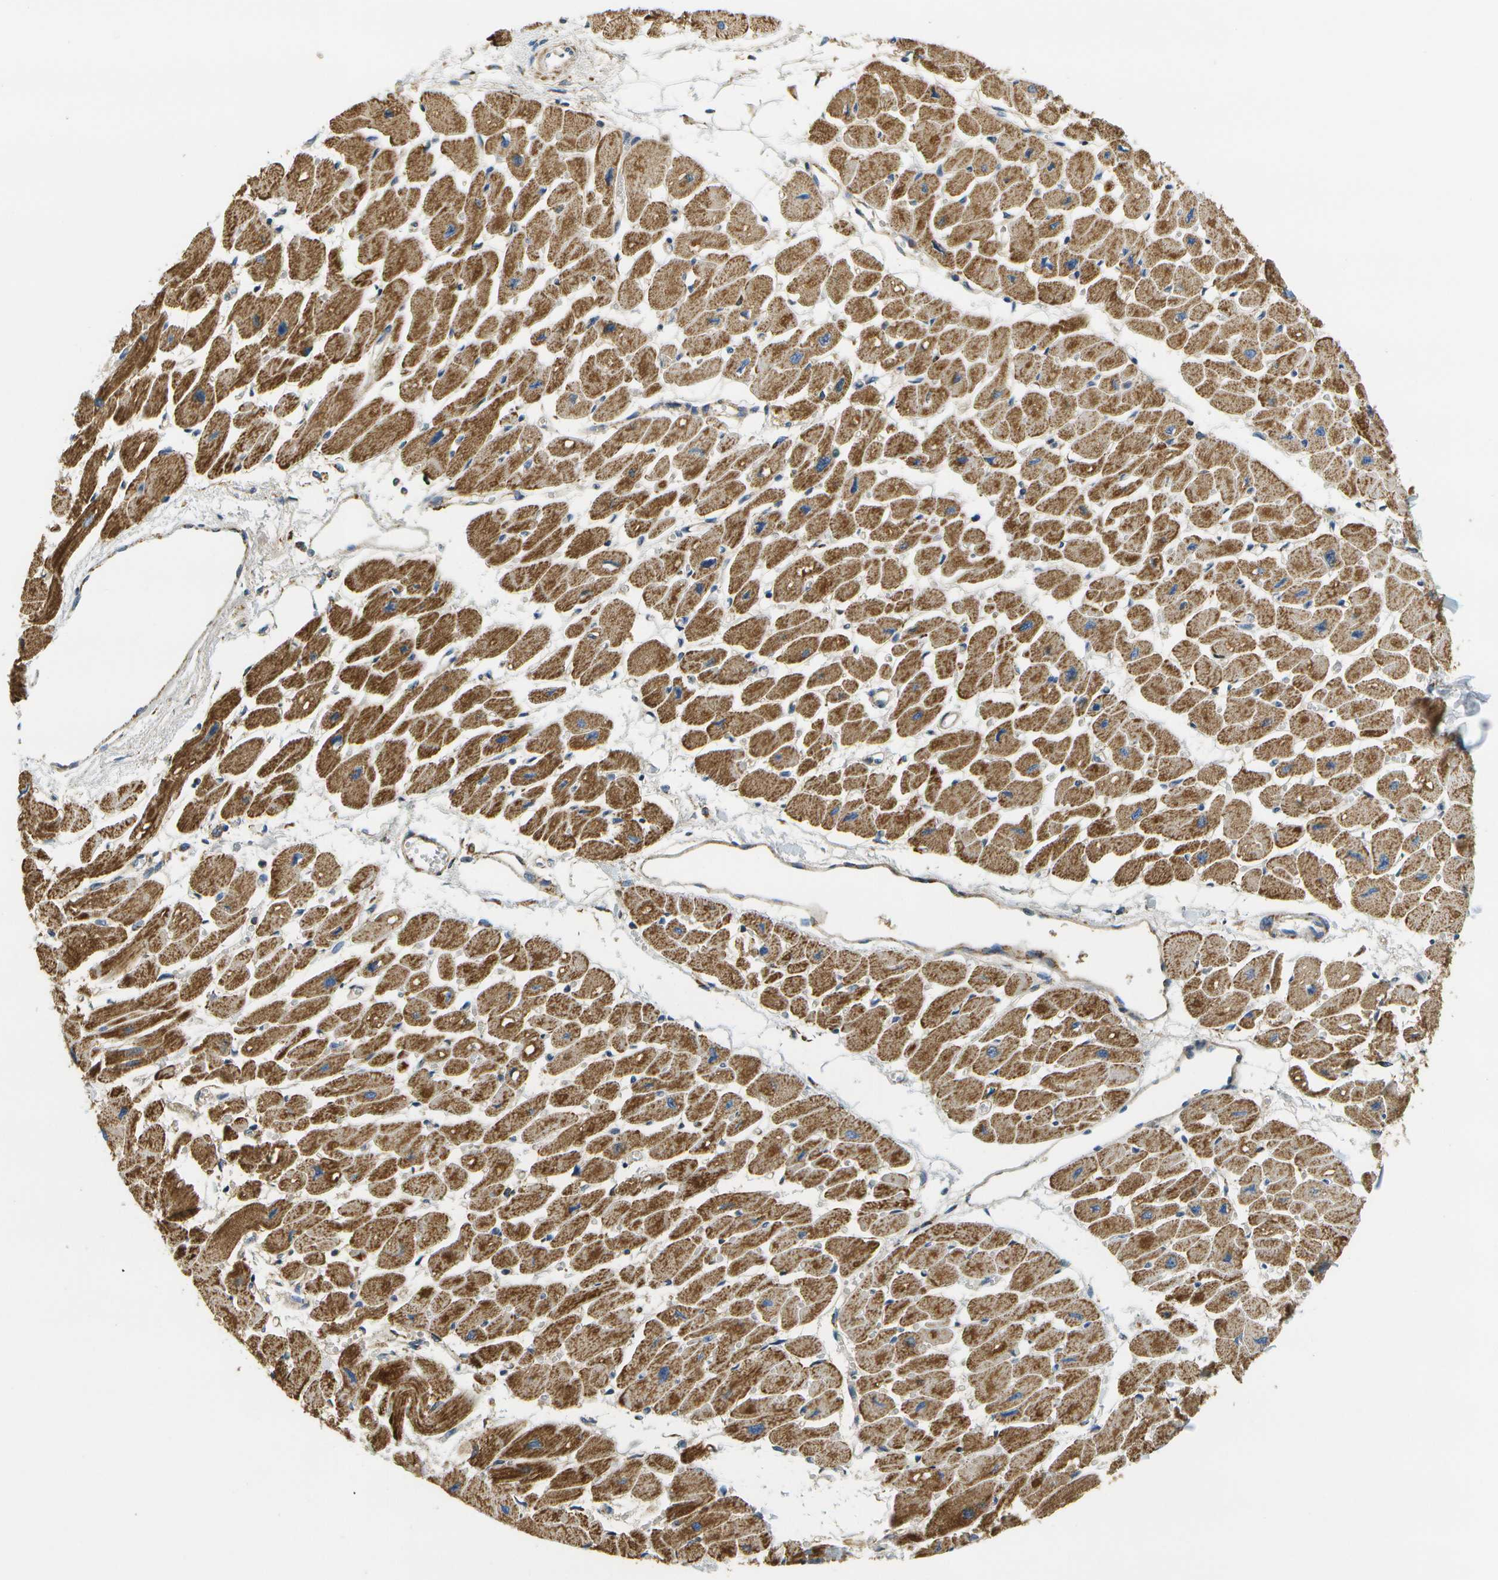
{"staining": {"intensity": "moderate", "quantity": ">75%", "location": "cytoplasmic/membranous"}, "tissue": "heart muscle", "cell_type": "Cardiomyocytes", "image_type": "normal", "snomed": [{"axis": "morphology", "description": "Normal tissue, NOS"}, {"axis": "topography", "description": "Heart"}], "caption": "This is a photomicrograph of IHC staining of normal heart muscle, which shows moderate staining in the cytoplasmic/membranous of cardiomyocytes.", "gene": "HLCS", "patient": {"sex": "female", "age": 54}}